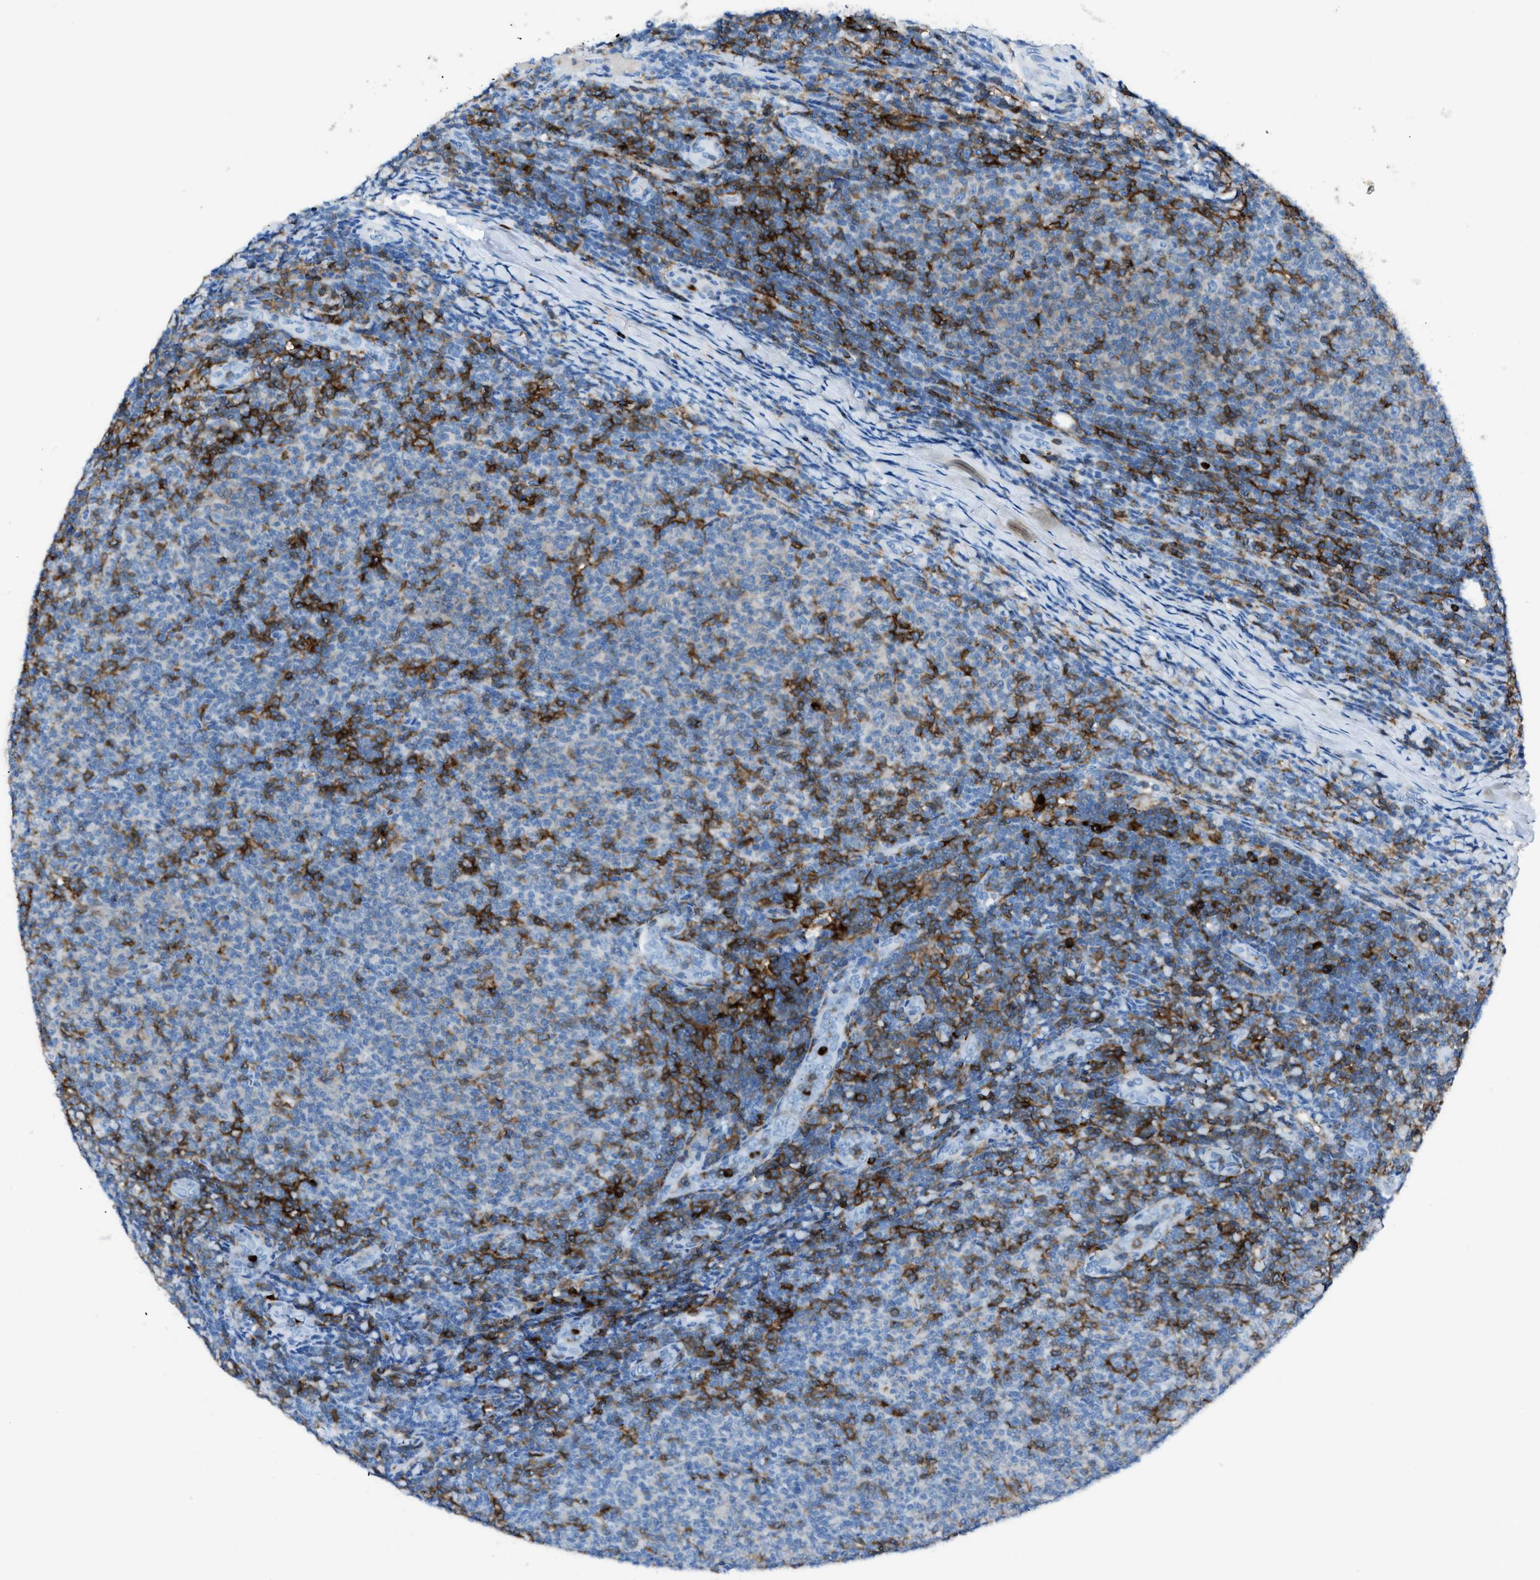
{"staining": {"intensity": "negative", "quantity": "none", "location": "none"}, "tissue": "lymphoma", "cell_type": "Tumor cells", "image_type": "cancer", "snomed": [{"axis": "morphology", "description": "Malignant lymphoma, non-Hodgkin's type, Low grade"}, {"axis": "topography", "description": "Lymph node"}], "caption": "High magnification brightfield microscopy of low-grade malignant lymphoma, non-Hodgkin's type stained with DAB (brown) and counterstained with hematoxylin (blue): tumor cells show no significant expression. (Immunohistochemistry, brightfield microscopy, high magnification).", "gene": "ITGB2", "patient": {"sex": "male", "age": 66}}